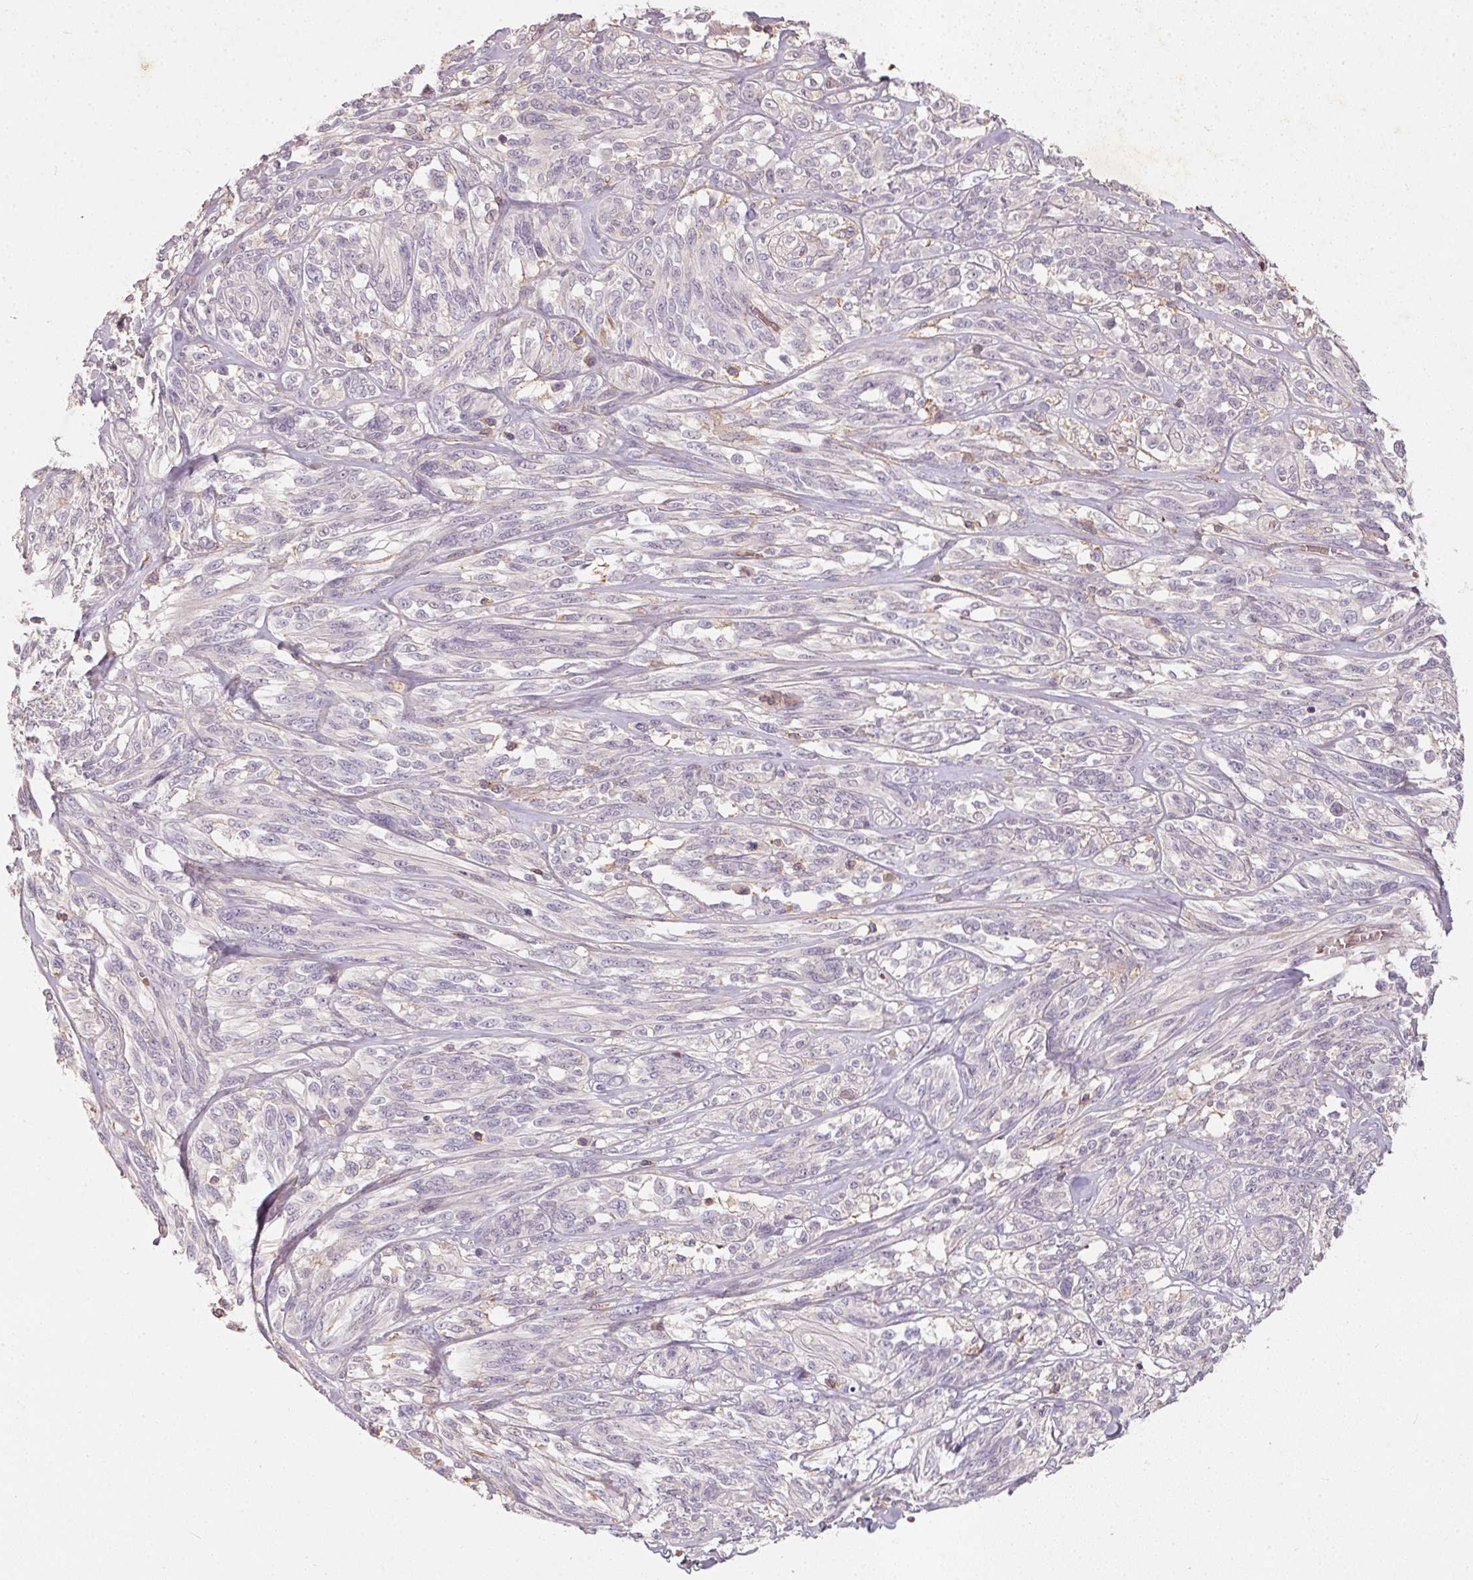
{"staining": {"intensity": "negative", "quantity": "none", "location": "none"}, "tissue": "melanoma", "cell_type": "Tumor cells", "image_type": "cancer", "snomed": [{"axis": "morphology", "description": "Malignant melanoma, NOS"}, {"axis": "topography", "description": "Skin"}], "caption": "Tumor cells show no significant expression in malignant melanoma.", "gene": "KCNK15", "patient": {"sex": "female", "age": 91}}